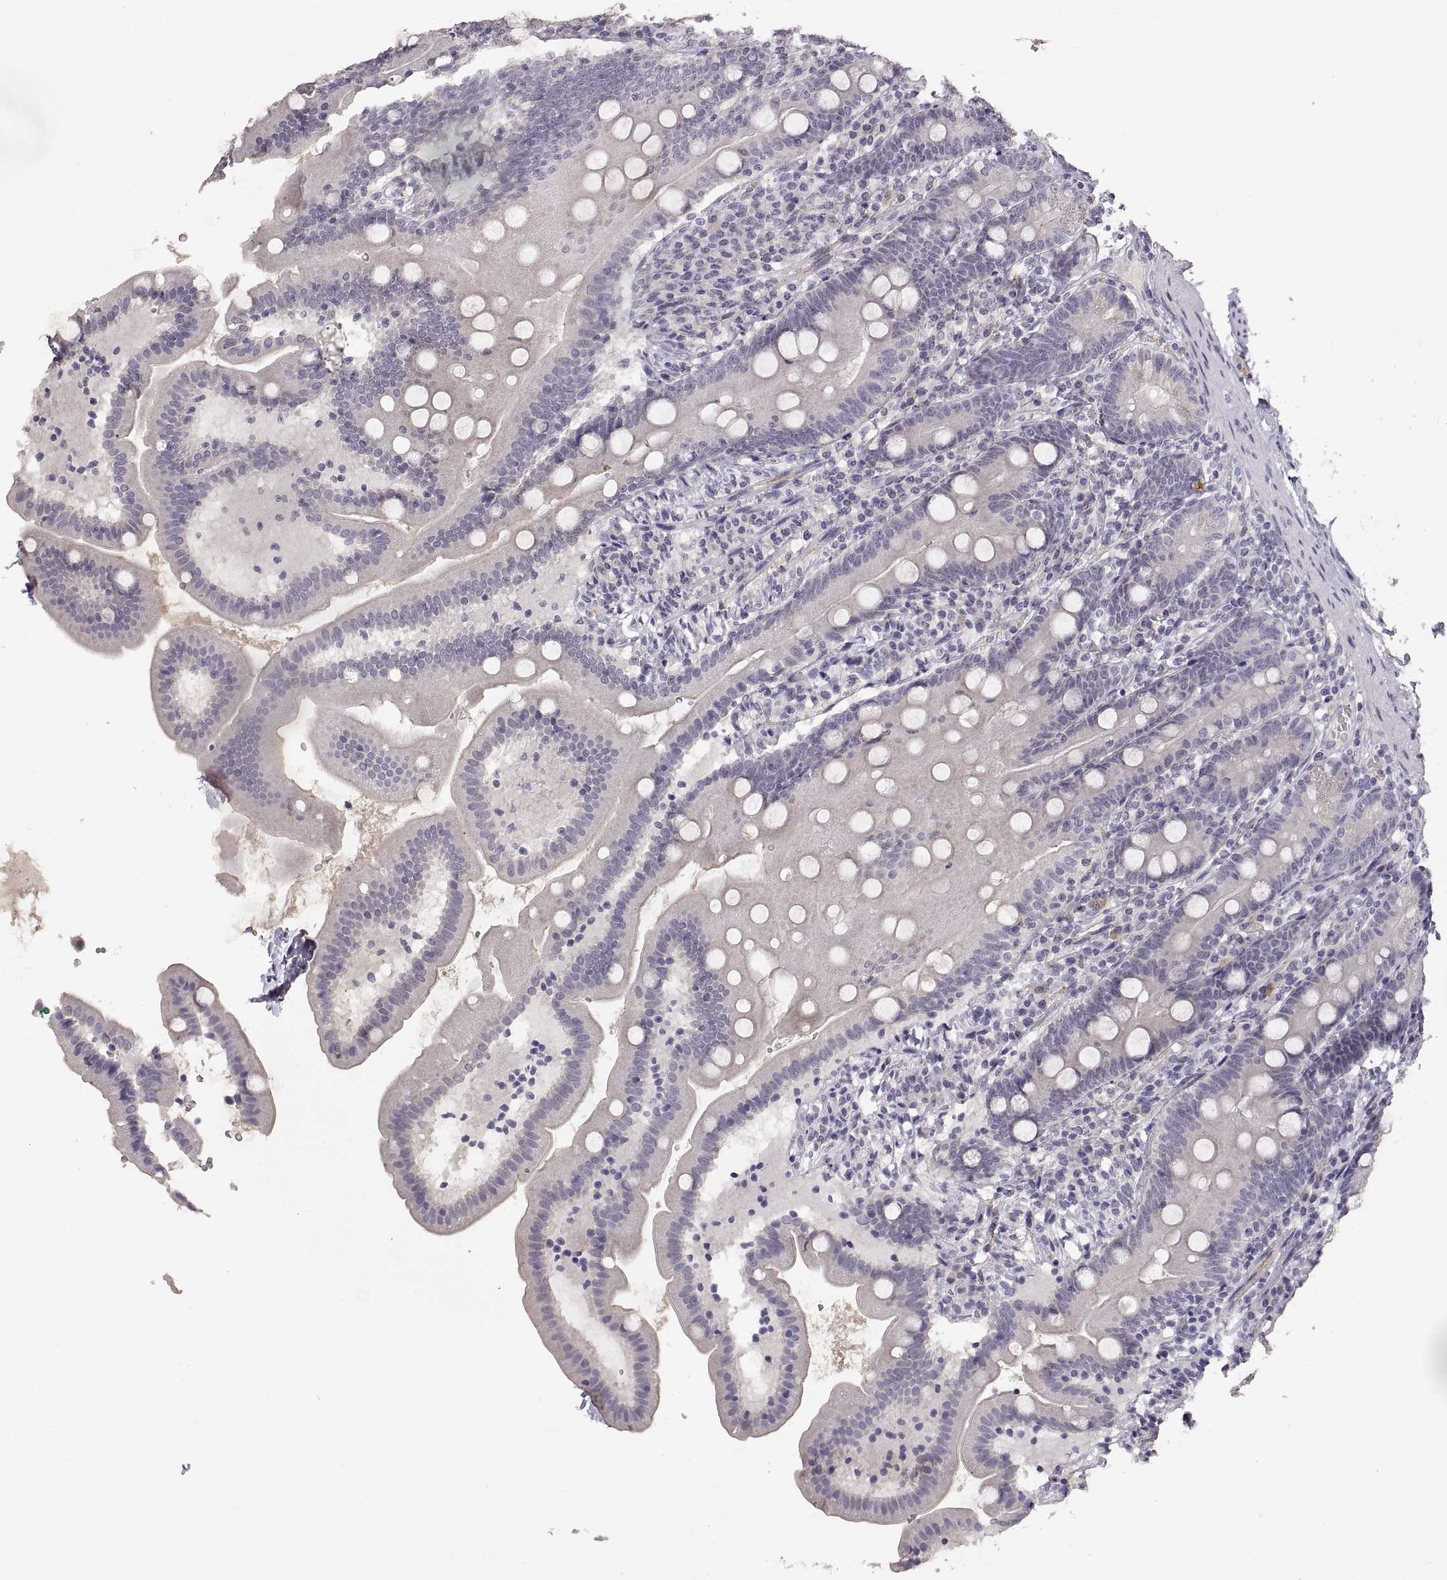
{"staining": {"intensity": "negative", "quantity": "none", "location": "none"}, "tissue": "duodenum", "cell_type": "Glandular cells", "image_type": "normal", "snomed": [{"axis": "morphology", "description": "Normal tissue, NOS"}, {"axis": "topography", "description": "Duodenum"}], "caption": "DAB (3,3'-diaminobenzidine) immunohistochemical staining of benign duodenum exhibits no significant staining in glandular cells. (Brightfield microscopy of DAB IHC at high magnification).", "gene": "CDH2", "patient": {"sex": "female", "age": 67}}